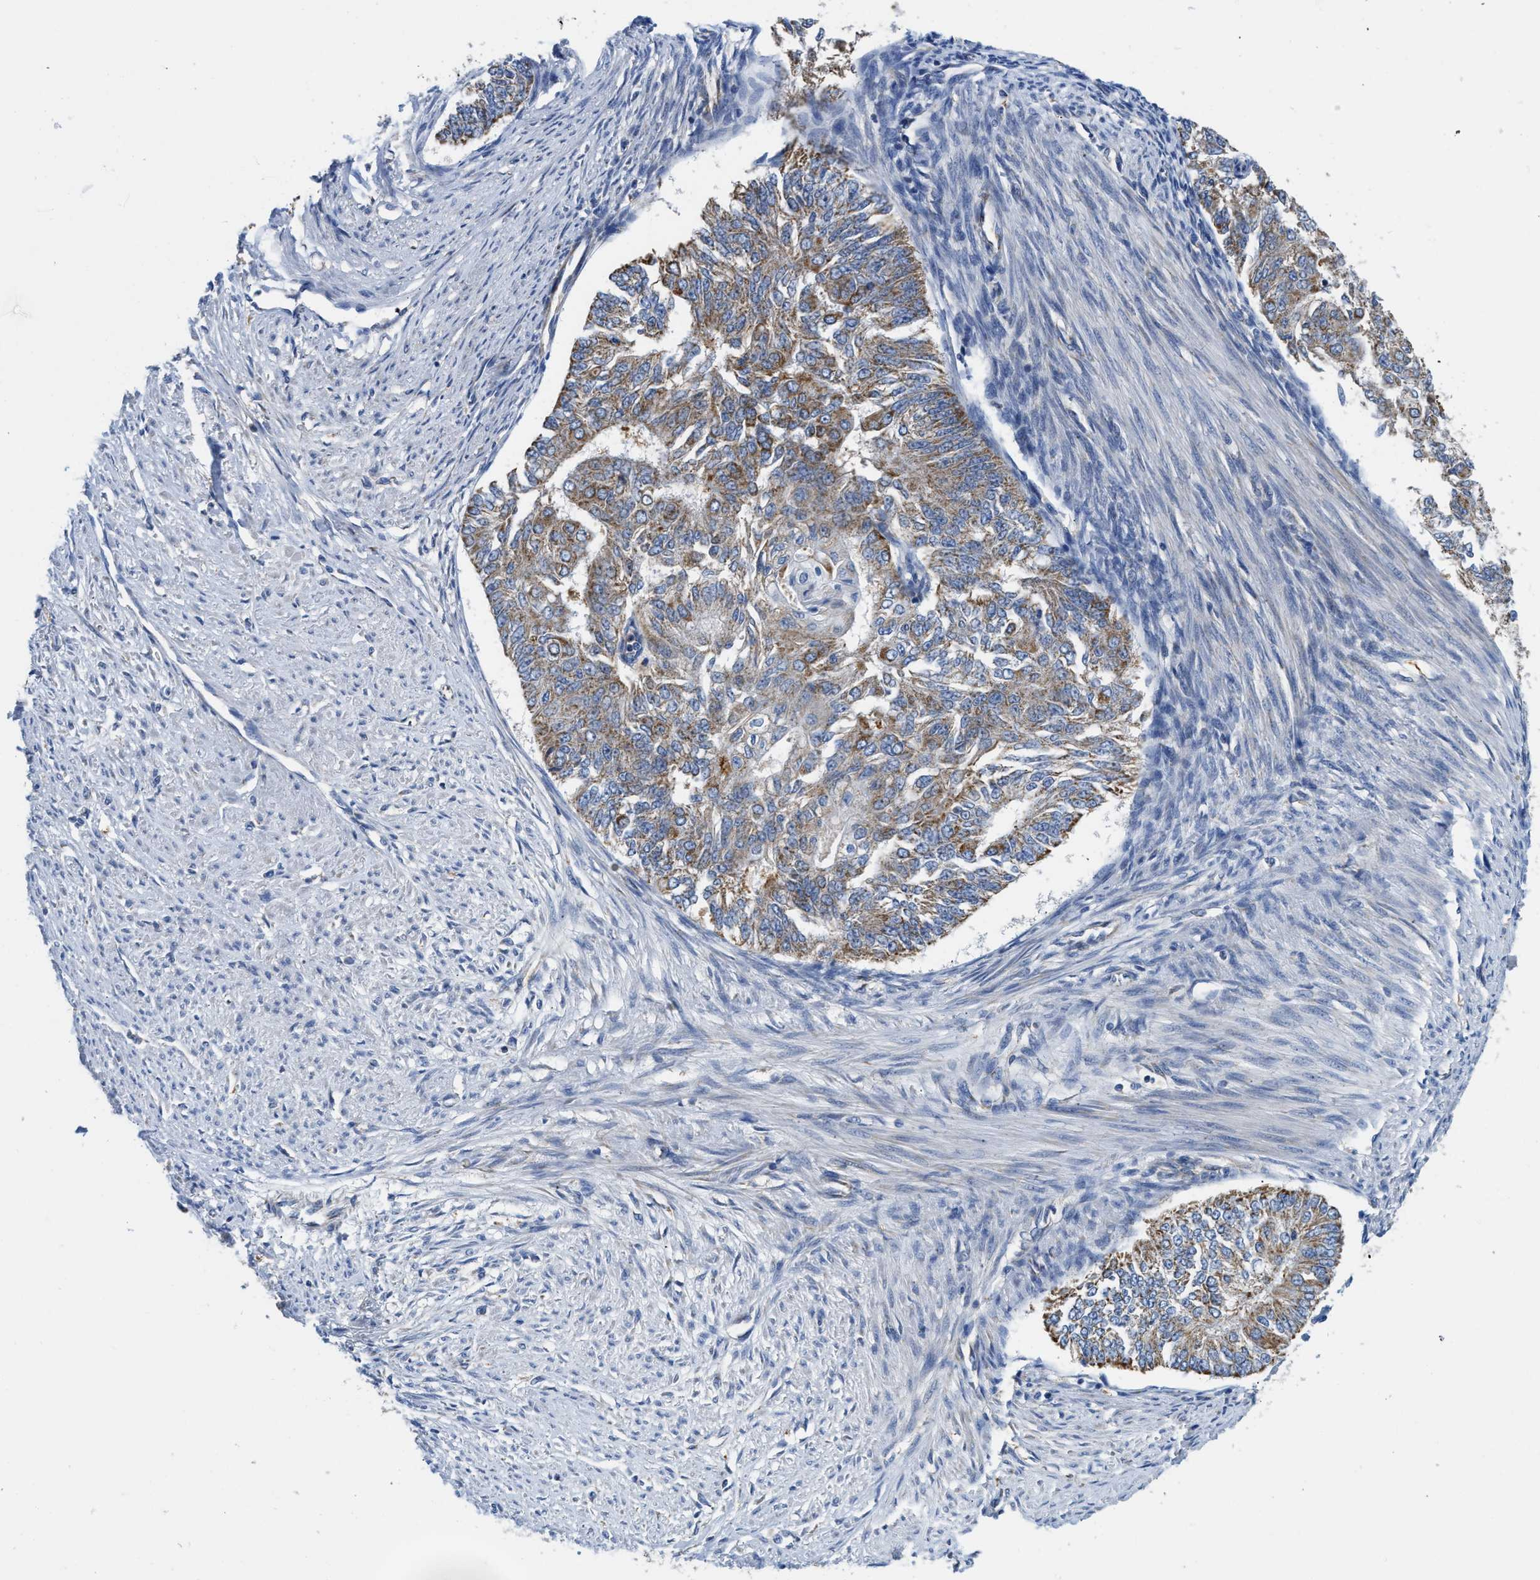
{"staining": {"intensity": "moderate", "quantity": ">75%", "location": "cytoplasmic/membranous"}, "tissue": "endometrial cancer", "cell_type": "Tumor cells", "image_type": "cancer", "snomed": [{"axis": "morphology", "description": "Adenocarcinoma, NOS"}, {"axis": "topography", "description": "Endometrium"}], "caption": "Tumor cells reveal medium levels of moderate cytoplasmic/membranous staining in approximately >75% of cells in human adenocarcinoma (endometrial).", "gene": "SLC25A13", "patient": {"sex": "female", "age": 32}}